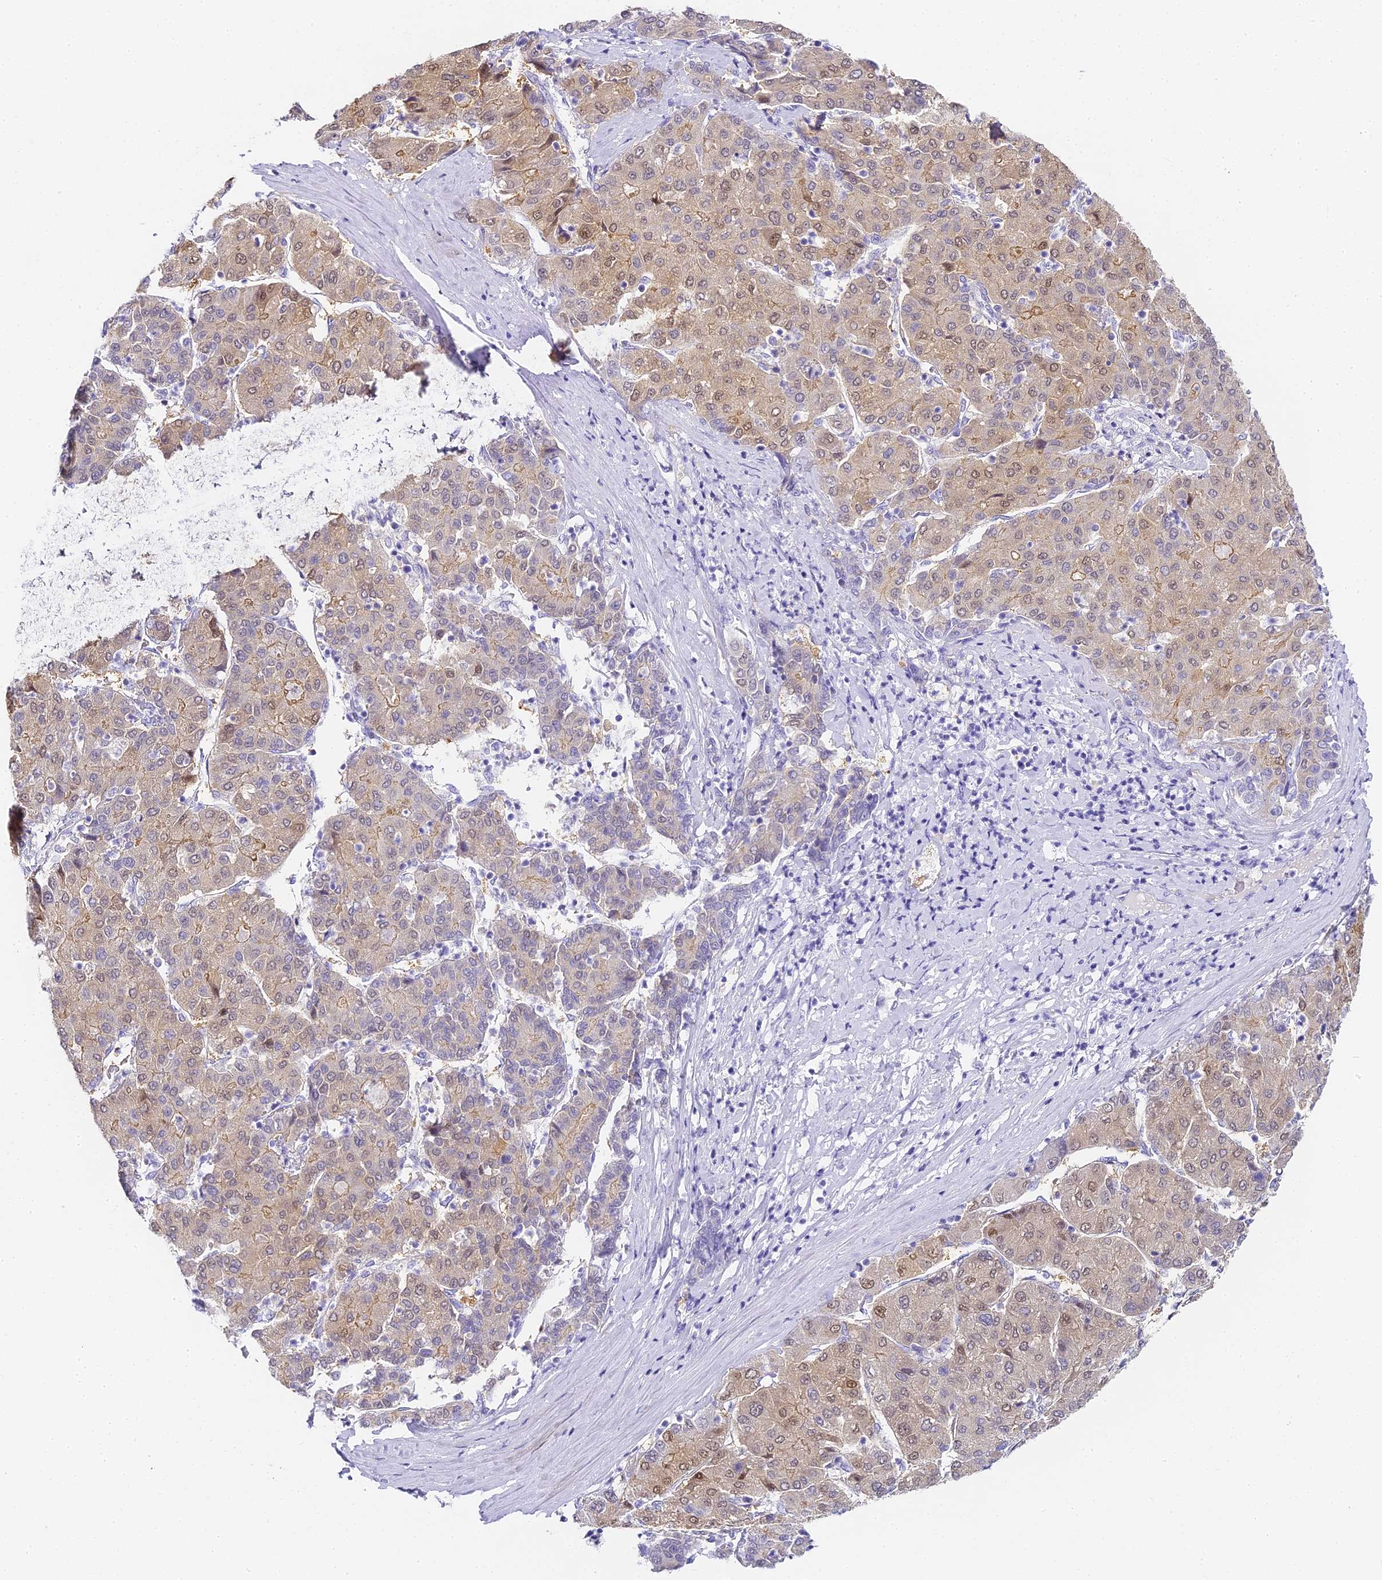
{"staining": {"intensity": "weak", "quantity": "25%-75%", "location": "cytoplasmic/membranous,nuclear"}, "tissue": "liver cancer", "cell_type": "Tumor cells", "image_type": "cancer", "snomed": [{"axis": "morphology", "description": "Carcinoma, Hepatocellular, NOS"}, {"axis": "topography", "description": "Liver"}], "caption": "About 25%-75% of tumor cells in liver cancer (hepatocellular carcinoma) demonstrate weak cytoplasmic/membranous and nuclear protein staining as visualized by brown immunohistochemical staining.", "gene": "ABHD14A-ACY1", "patient": {"sex": "male", "age": 65}}